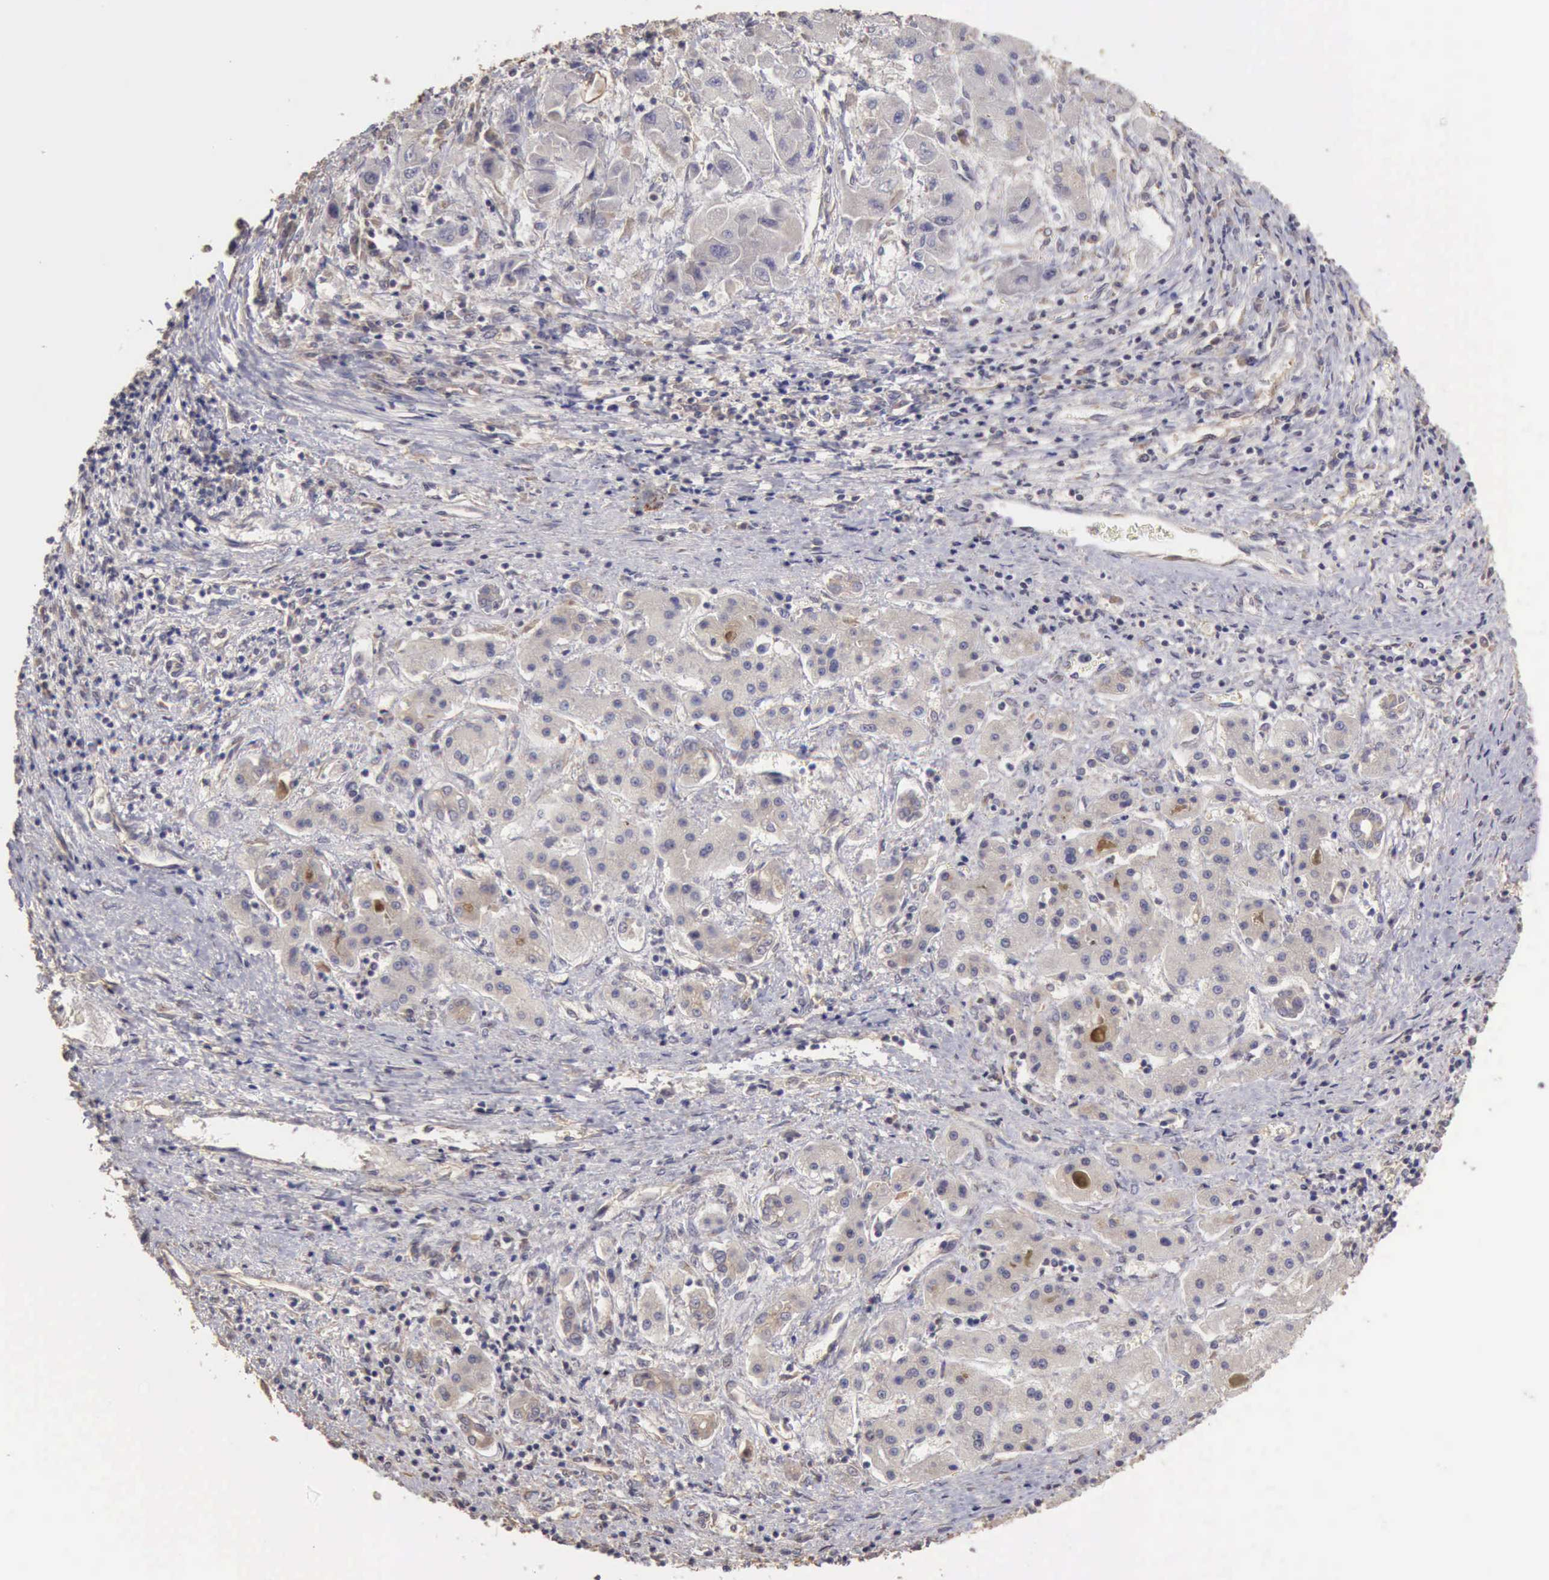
{"staining": {"intensity": "negative", "quantity": "none", "location": "none"}, "tissue": "liver cancer", "cell_type": "Tumor cells", "image_type": "cancer", "snomed": [{"axis": "morphology", "description": "Carcinoma, Hepatocellular, NOS"}, {"axis": "topography", "description": "Liver"}], "caption": "A histopathology image of liver cancer stained for a protein reveals no brown staining in tumor cells. The staining was performed using DAB (3,3'-diaminobenzidine) to visualize the protein expression in brown, while the nuclei were stained in blue with hematoxylin (Magnification: 20x).", "gene": "BMX", "patient": {"sex": "male", "age": 24}}